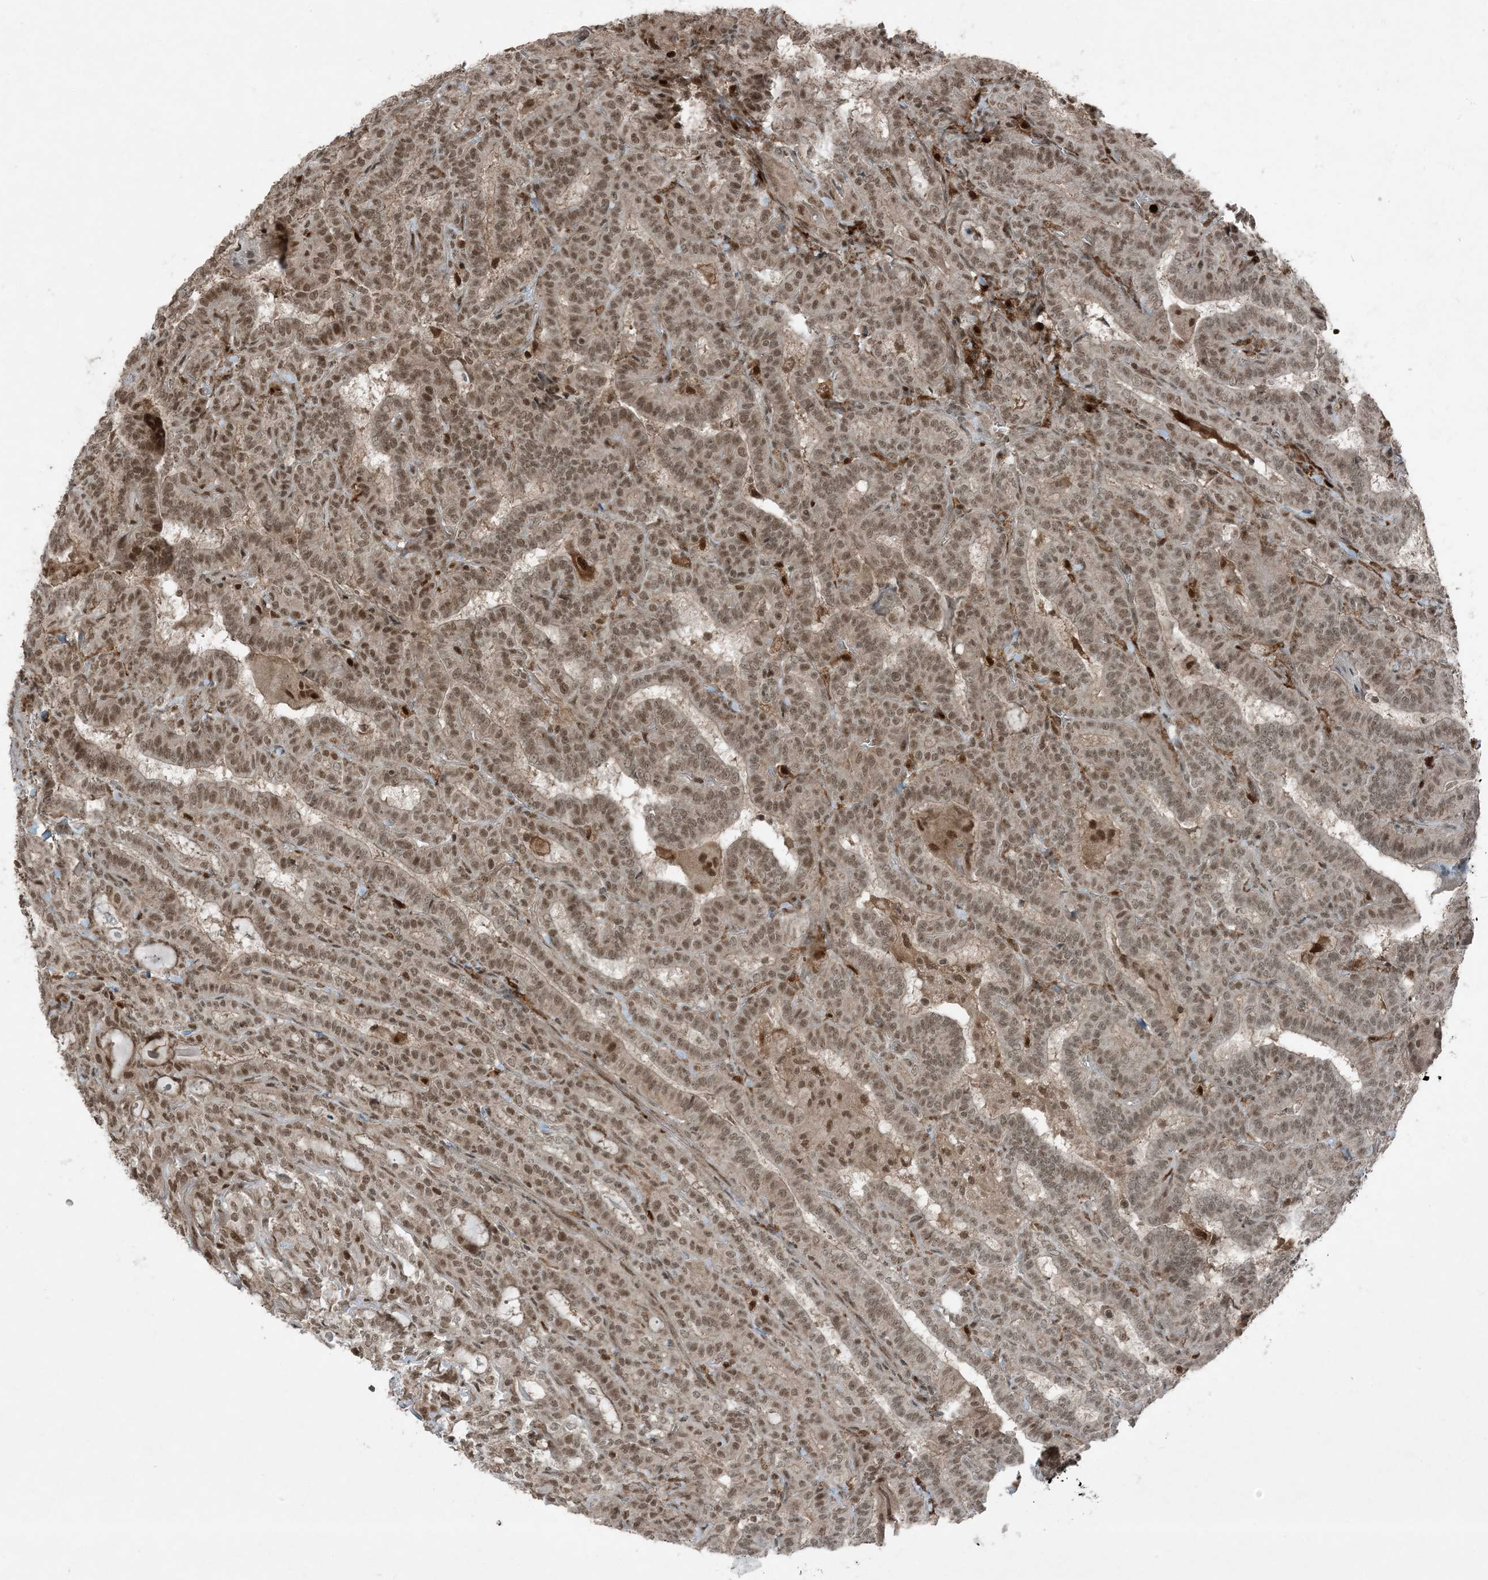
{"staining": {"intensity": "moderate", "quantity": ">75%", "location": "nuclear"}, "tissue": "thyroid cancer", "cell_type": "Tumor cells", "image_type": "cancer", "snomed": [{"axis": "morphology", "description": "Papillary adenocarcinoma, NOS"}, {"axis": "topography", "description": "Thyroid gland"}], "caption": "High-power microscopy captured an immunohistochemistry histopathology image of papillary adenocarcinoma (thyroid), revealing moderate nuclear staining in about >75% of tumor cells.", "gene": "TRAPPC12", "patient": {"sex": "female", "age": 72}}